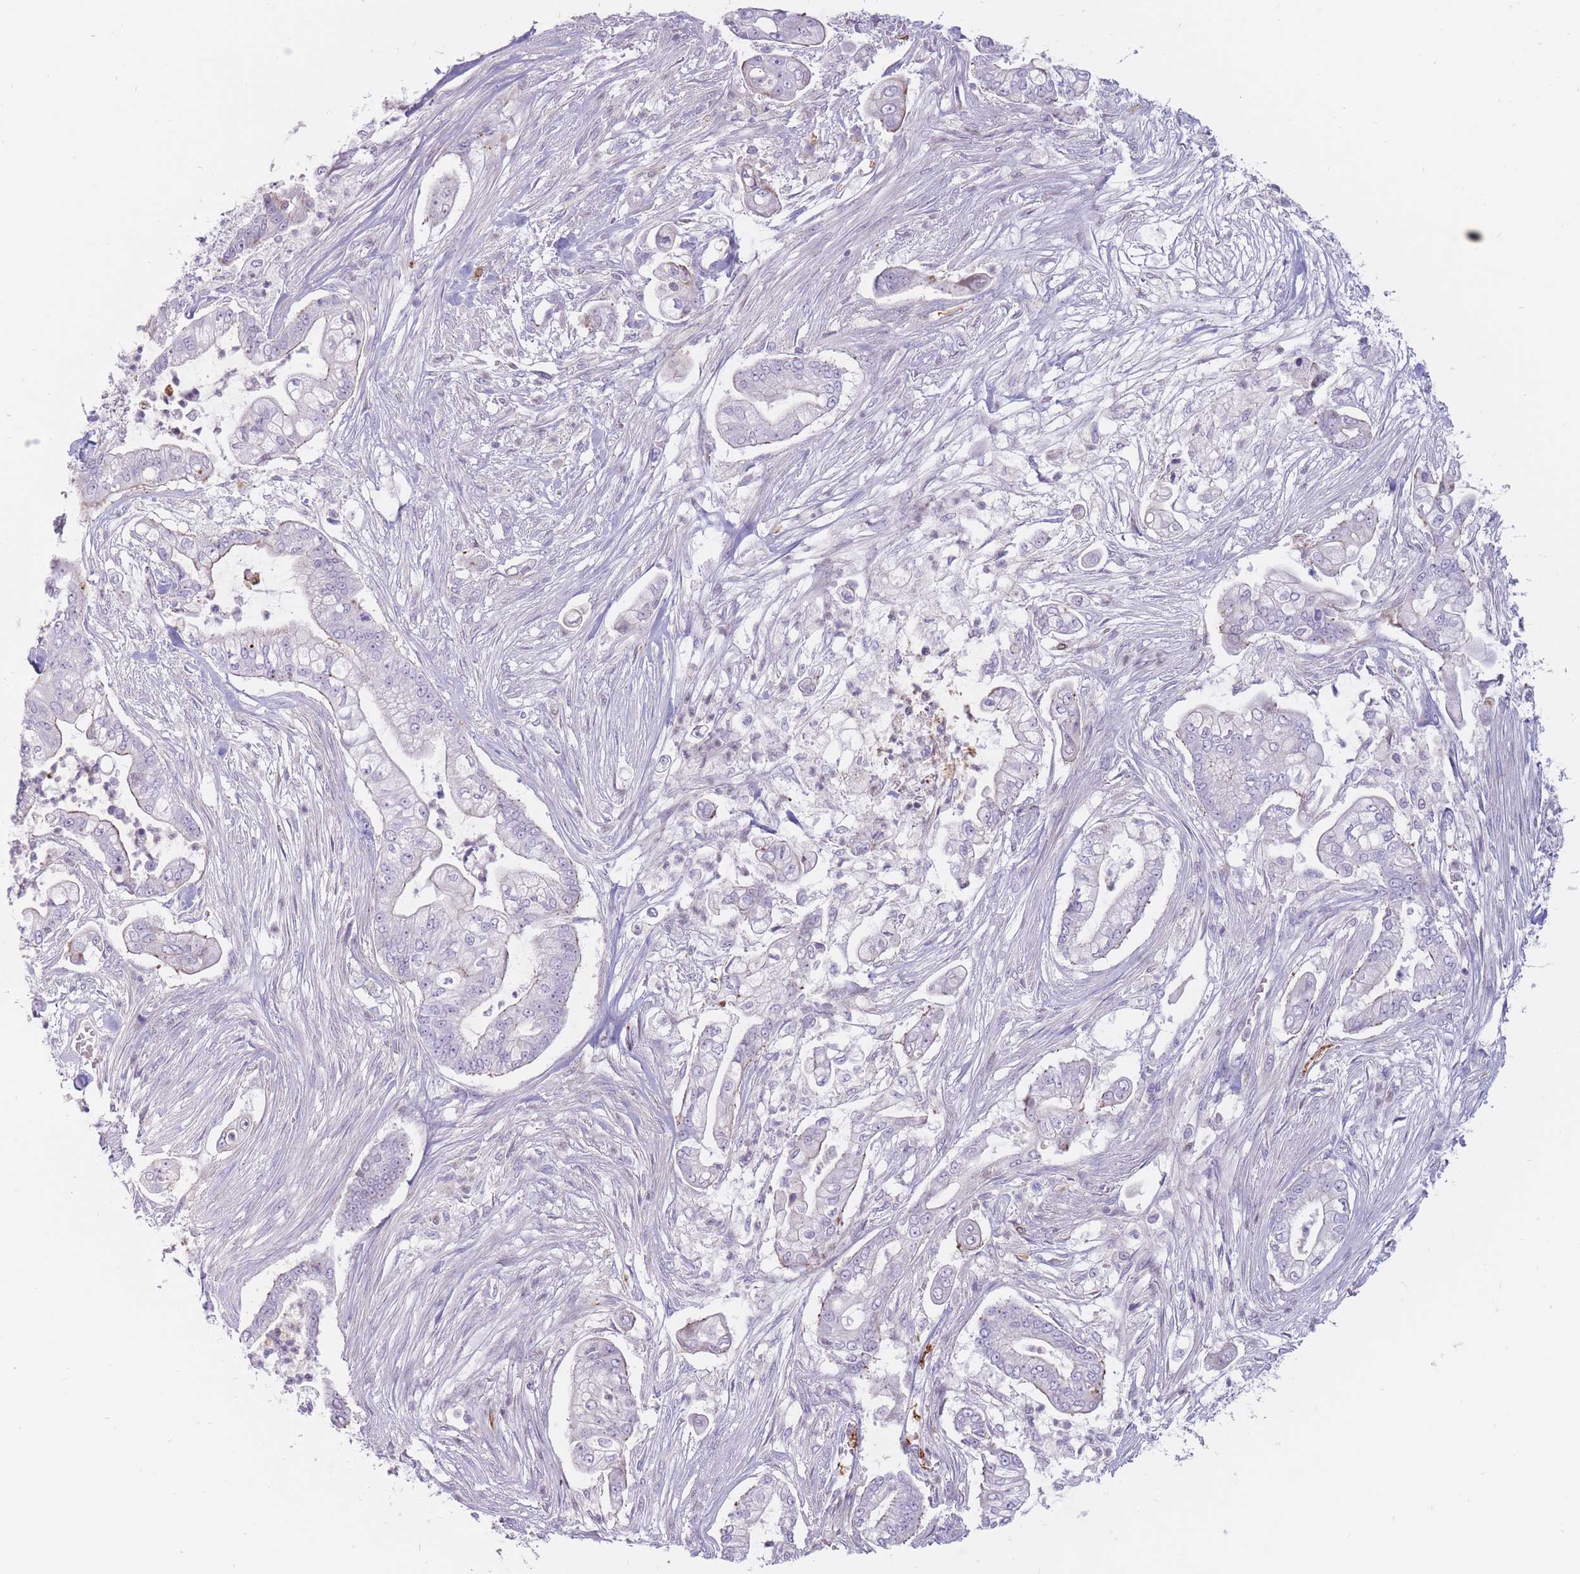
{"staining": {"intensity": "negative", "quantity": "none", "location": "none"}, "tissue": "pancreatic cancer", "cell_type": "Tumor cells", "image_type": "cancer", "snomed": [{"axis": "morphology", "description": "Adenocarcinoma, NOS"}, {"axis": "topography", "description": "Pancreas"}], "caption": "DAB (3,3'-diaminobenzidine) immunohistochemical staining of human adenocarcinoma (pancreatic) shows no significant staining in tumor cells.", "gene": "PTGDR", "patient": {"sex": "female", "age": 69}}